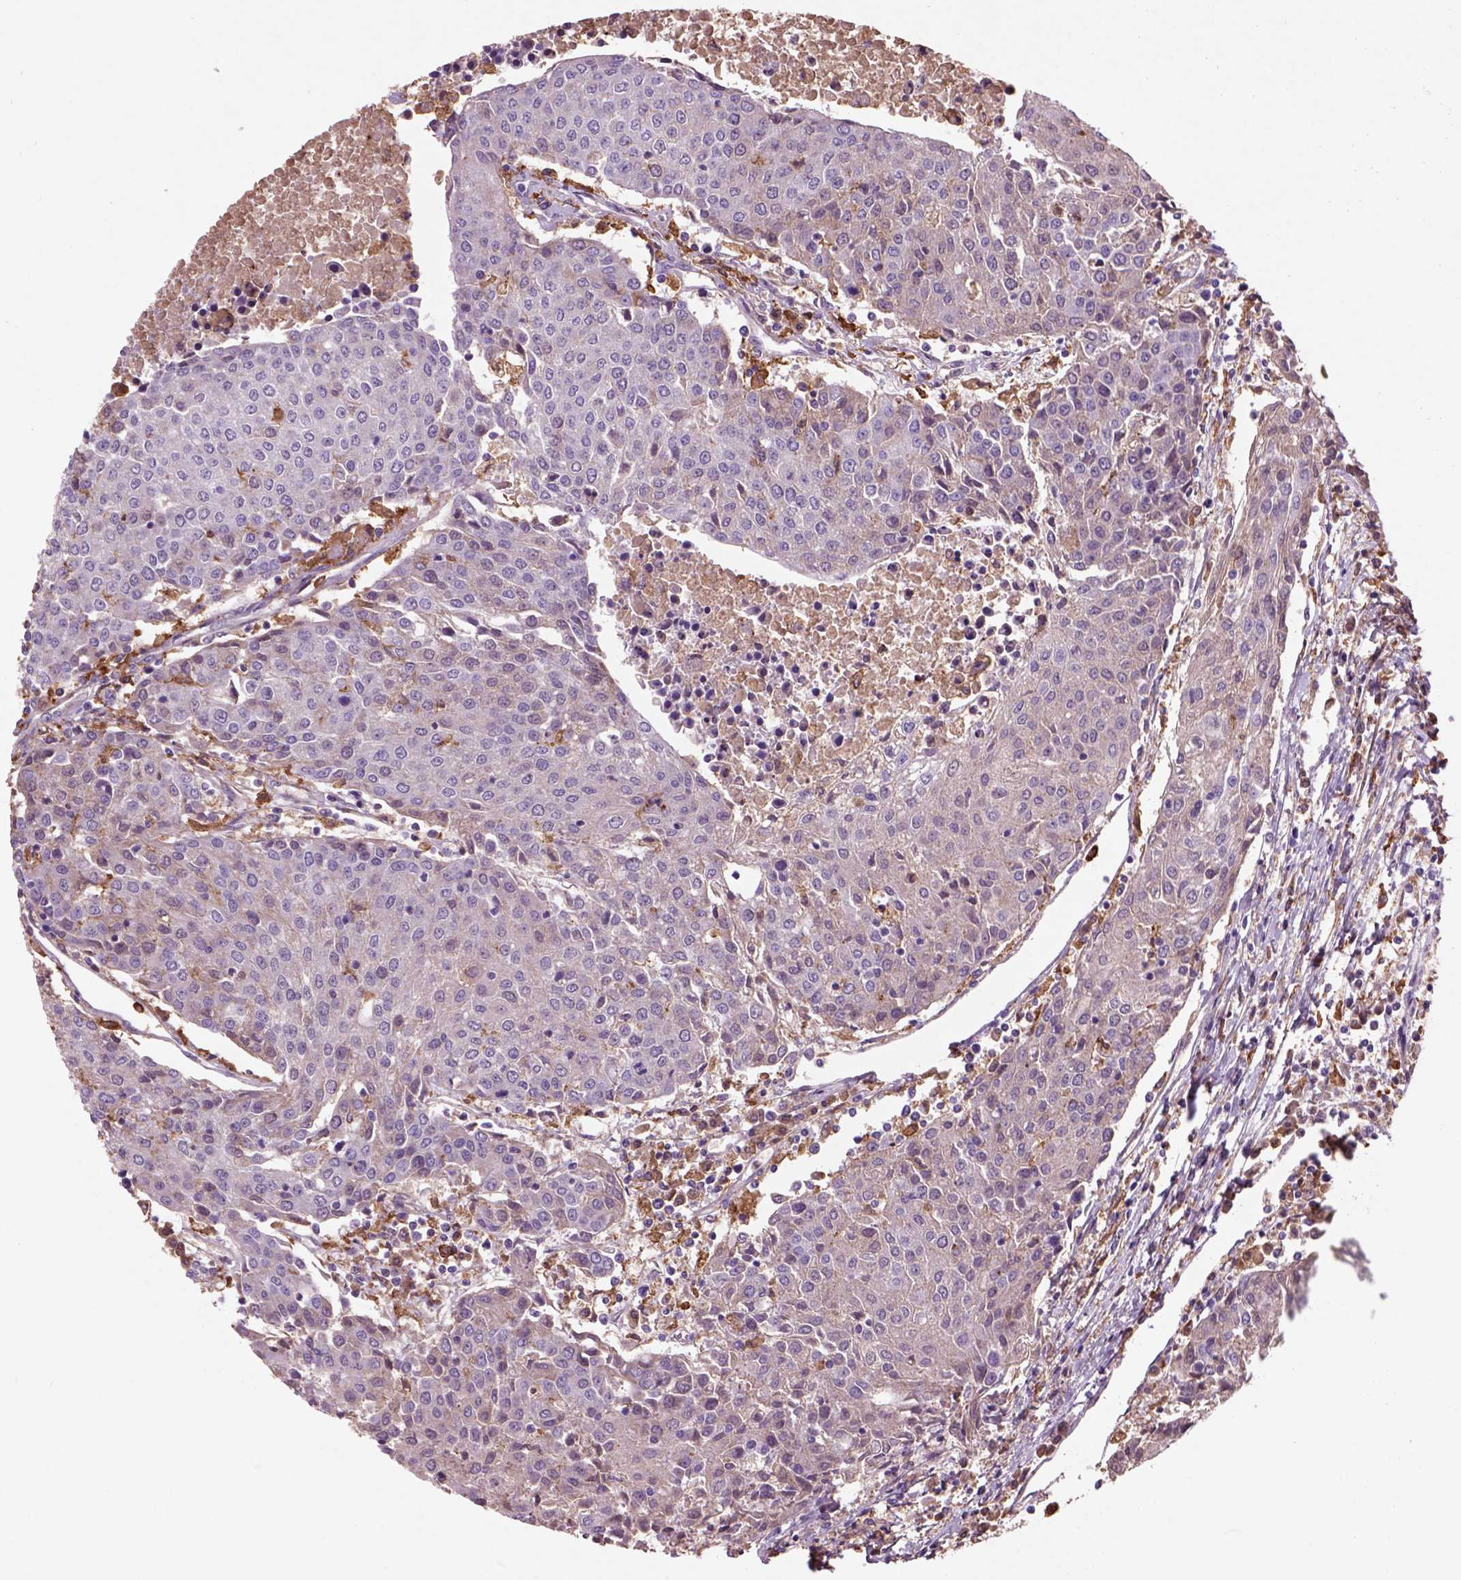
{"staining": {"intensity": "negative", "quantity": "none", "location": "none"}, "tissue": "urothelial cancer", "cell_type": "Tumor cells", "image_type": "cancer", "snomed": [{"axis": "morphology", "description": "Urothelial carcinoma, High grade"}, {"axis": "topography", "description": "Urinary bladder"}], "caption": "Immunohistochemical staining of human urothelial carcinoma (high-grade) displays no significant expression in tumor cells. (Stains: DAB (3,3'-diaminobenzidine) IHC with hematoxylin counter stain, Microscopy: brightfield microscopy at high magnification).", "gene": "CD14", "patient": {"sex": "female", "age": 85}}